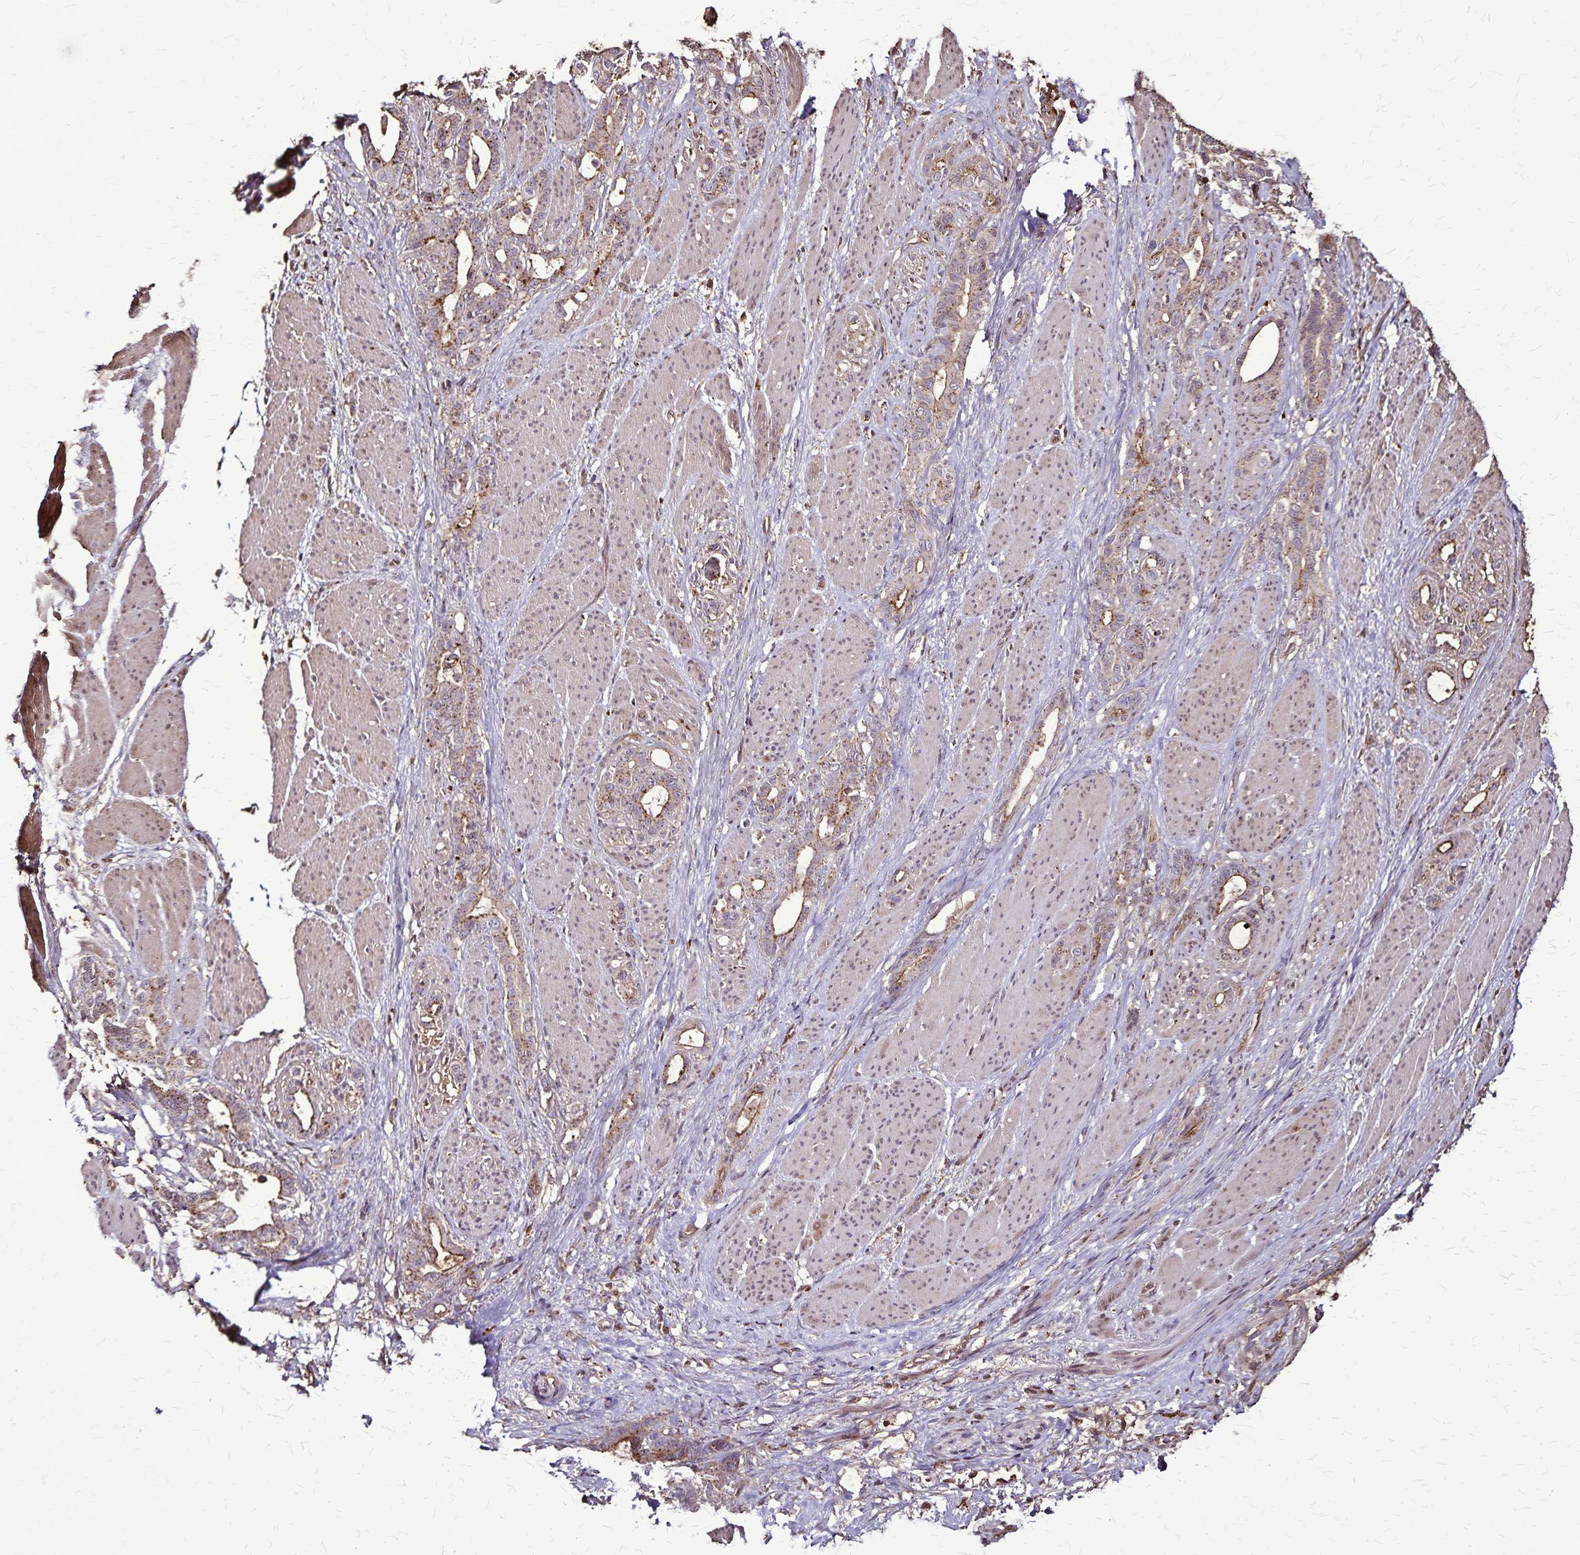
{"staining": {"intensity": "moderate", "quantity": "25%-75%", "location": "cytoplasmic/membranous"}, "tissue": "stomach cancer", "cell_type": "Tumor cells", "image_type": "cancer", "snomed": [{"axis": "morphology", "description": "Normal tissue, NOS"}, {"axis": "morphology", "description": "Adenocarcinoma, NOS"}, {"axis": "topography", "description": "Esophagus"}, {"axis": "topography", "description": "Stomach, upper"}], "caption": "There is medium levels of moderate cytoplasmic/membranous positivity in tumor cells of stomach cancer, as demonstrated by immunohistochemical staining (brown color).", "gene": "CHMP1B", "patient": {"sex": "male", "age": 62}}